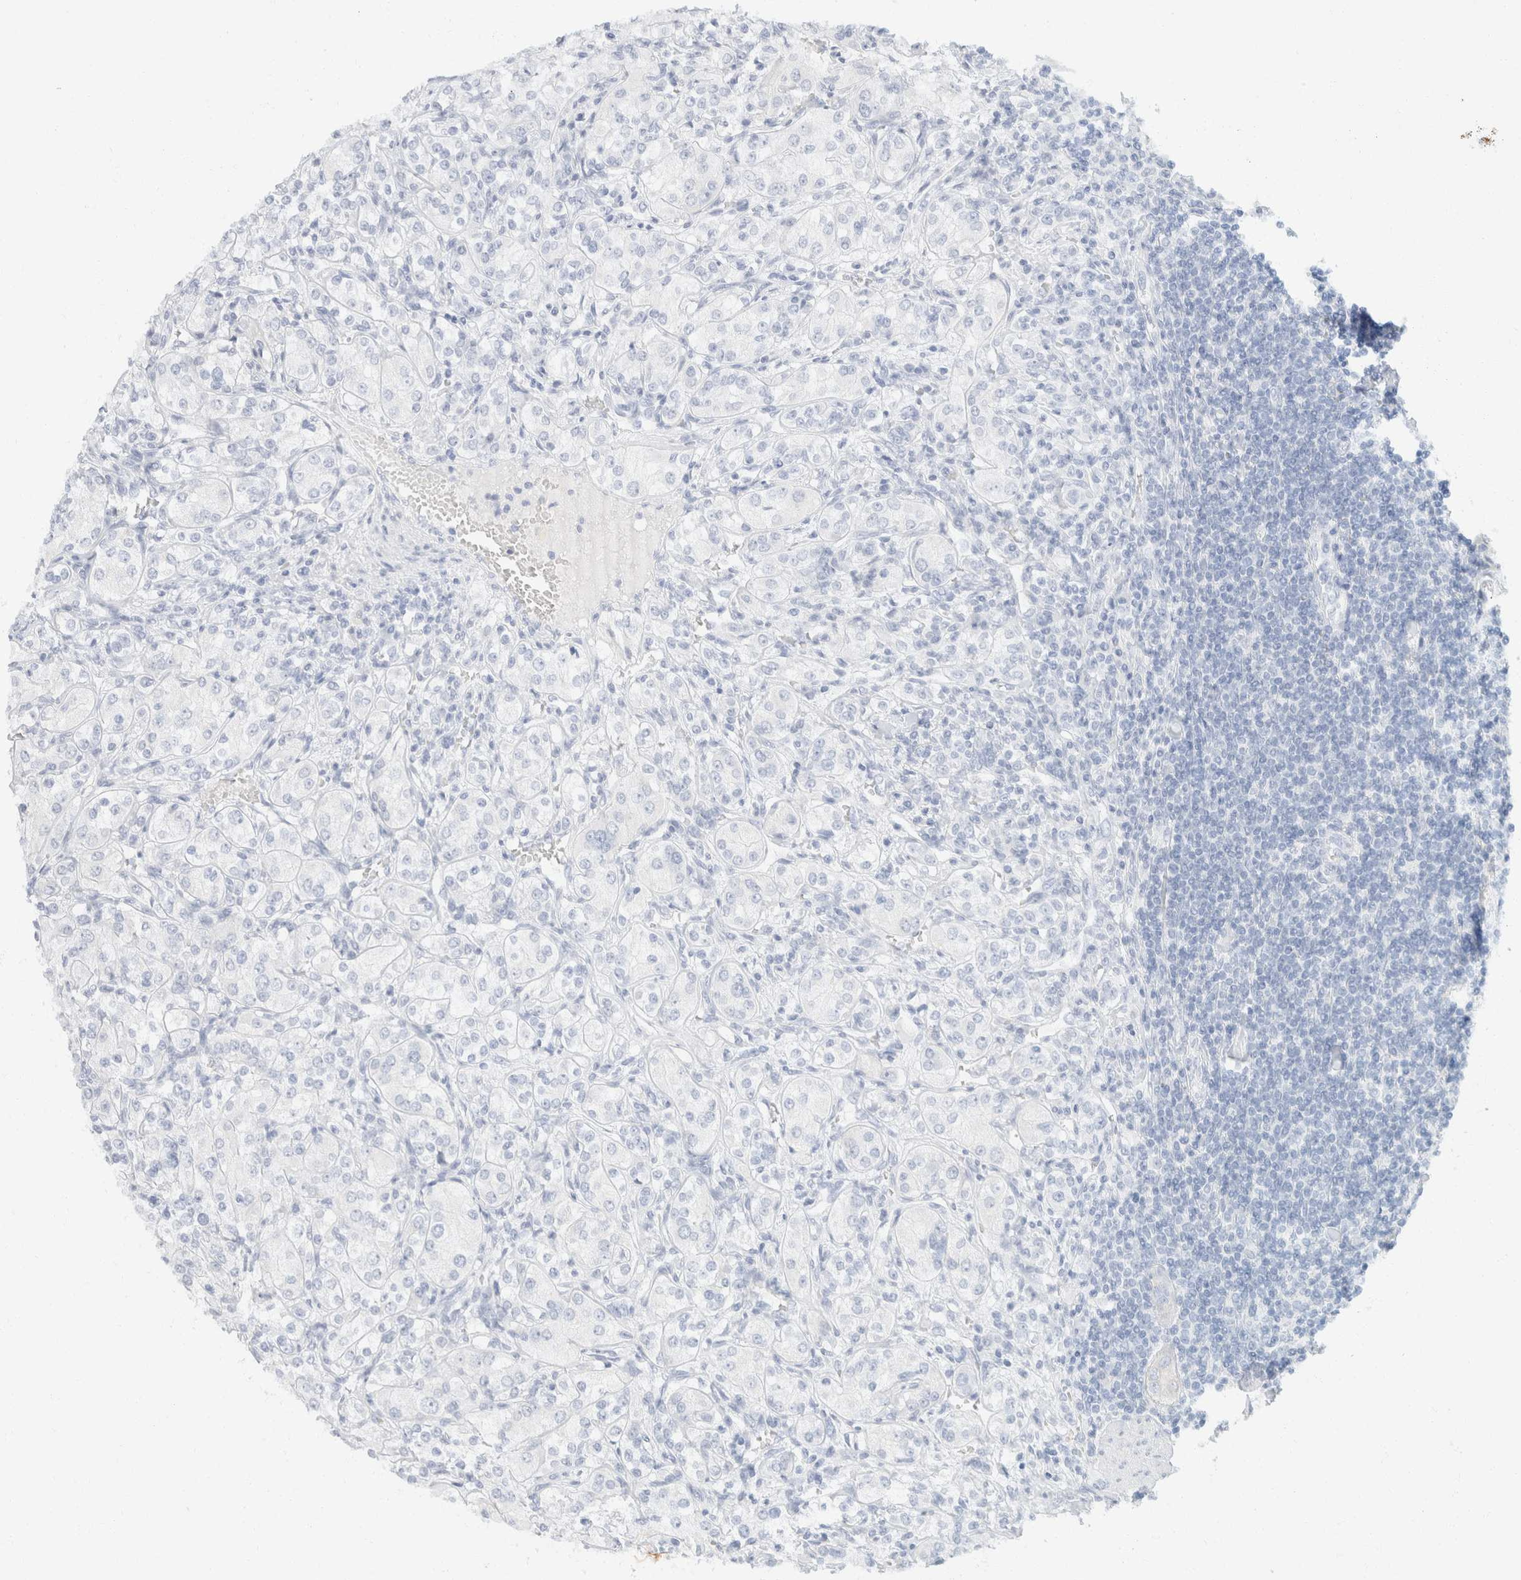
{"staining": {"intensity": "negative", "quantity": "none", "location": "none"}, "tissue": "renal cancer", "cell_type": "Tumor cells", "image_type": "cancer", "snomed": [{"axis": "morphology", "description": "Adenocarcinoma, NOS"}, {"axis": "topography", "description": "Kidney"}], "caption": "Immunohistochemistry (IHC) of renal cancer (adenocarcinoma) shows no staining in tumor cells. (Brightfield microscopy of DAB immunohistochemistry (IHC) at high magnification).", "gene": "KRT20", "patient": {"sex": "male", "age": 77}}